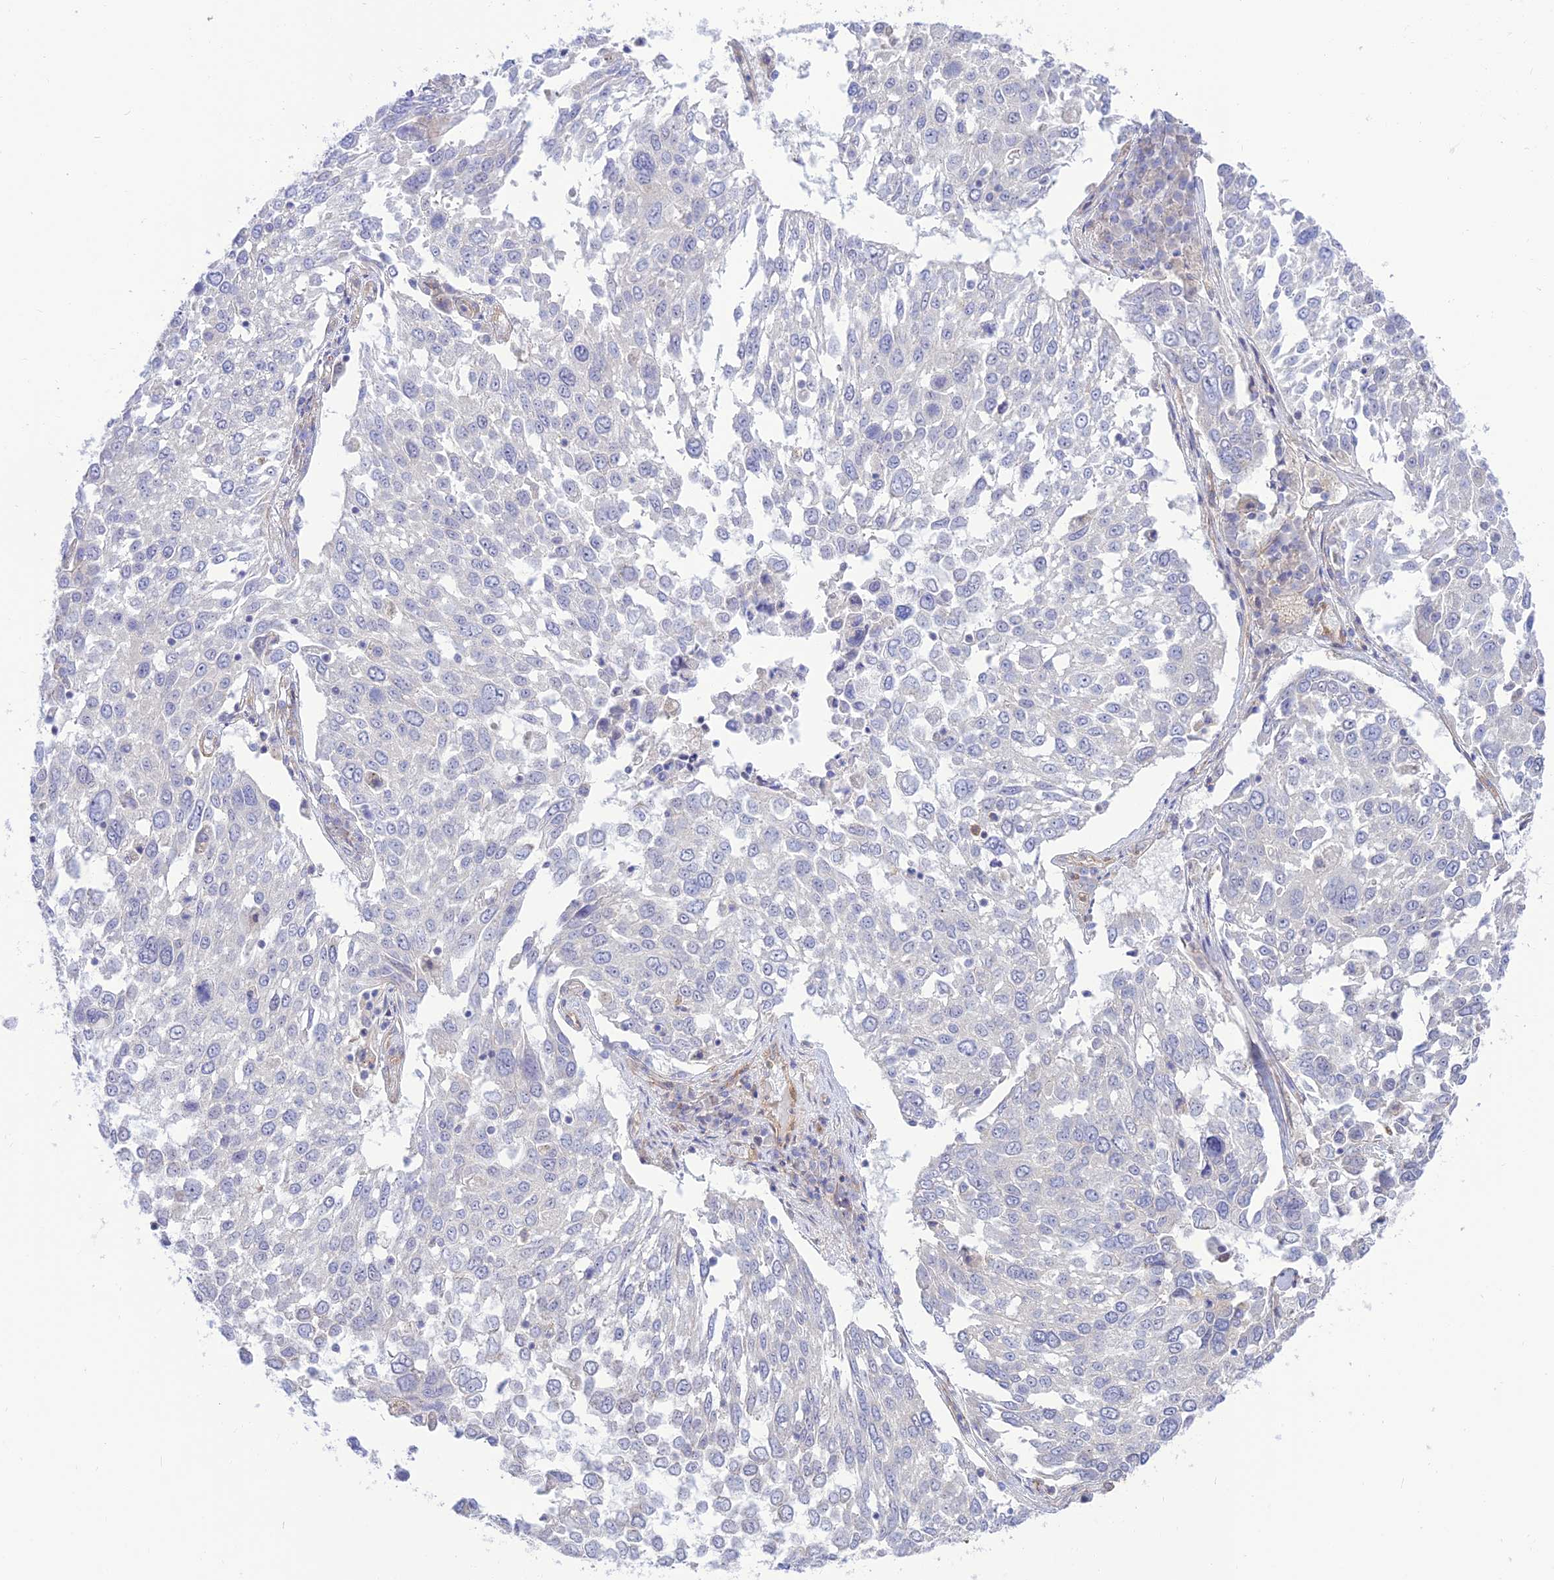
{"staining": {"intensity": "negative", "quantity": "none", "location": "none"}, "tissue": "lung cancer", "cell_type": "Tumor cells", "image_type": "cancer", "snomed": [{"axis": "morphology", "description": "Squamous cell carcinoma, NOS"}, {"axis": "topography", "description": "Lung"}], "caption": "Immunohistochemistry of human lung squamous cell carcinoma displays no expression in tumor cells. (DAB immunohistochemistry (IHC) visualized using brightfield microscopy, high magnification).", "gene": "KCNAB1", "patient": {"sex": "male", "age": 65}}